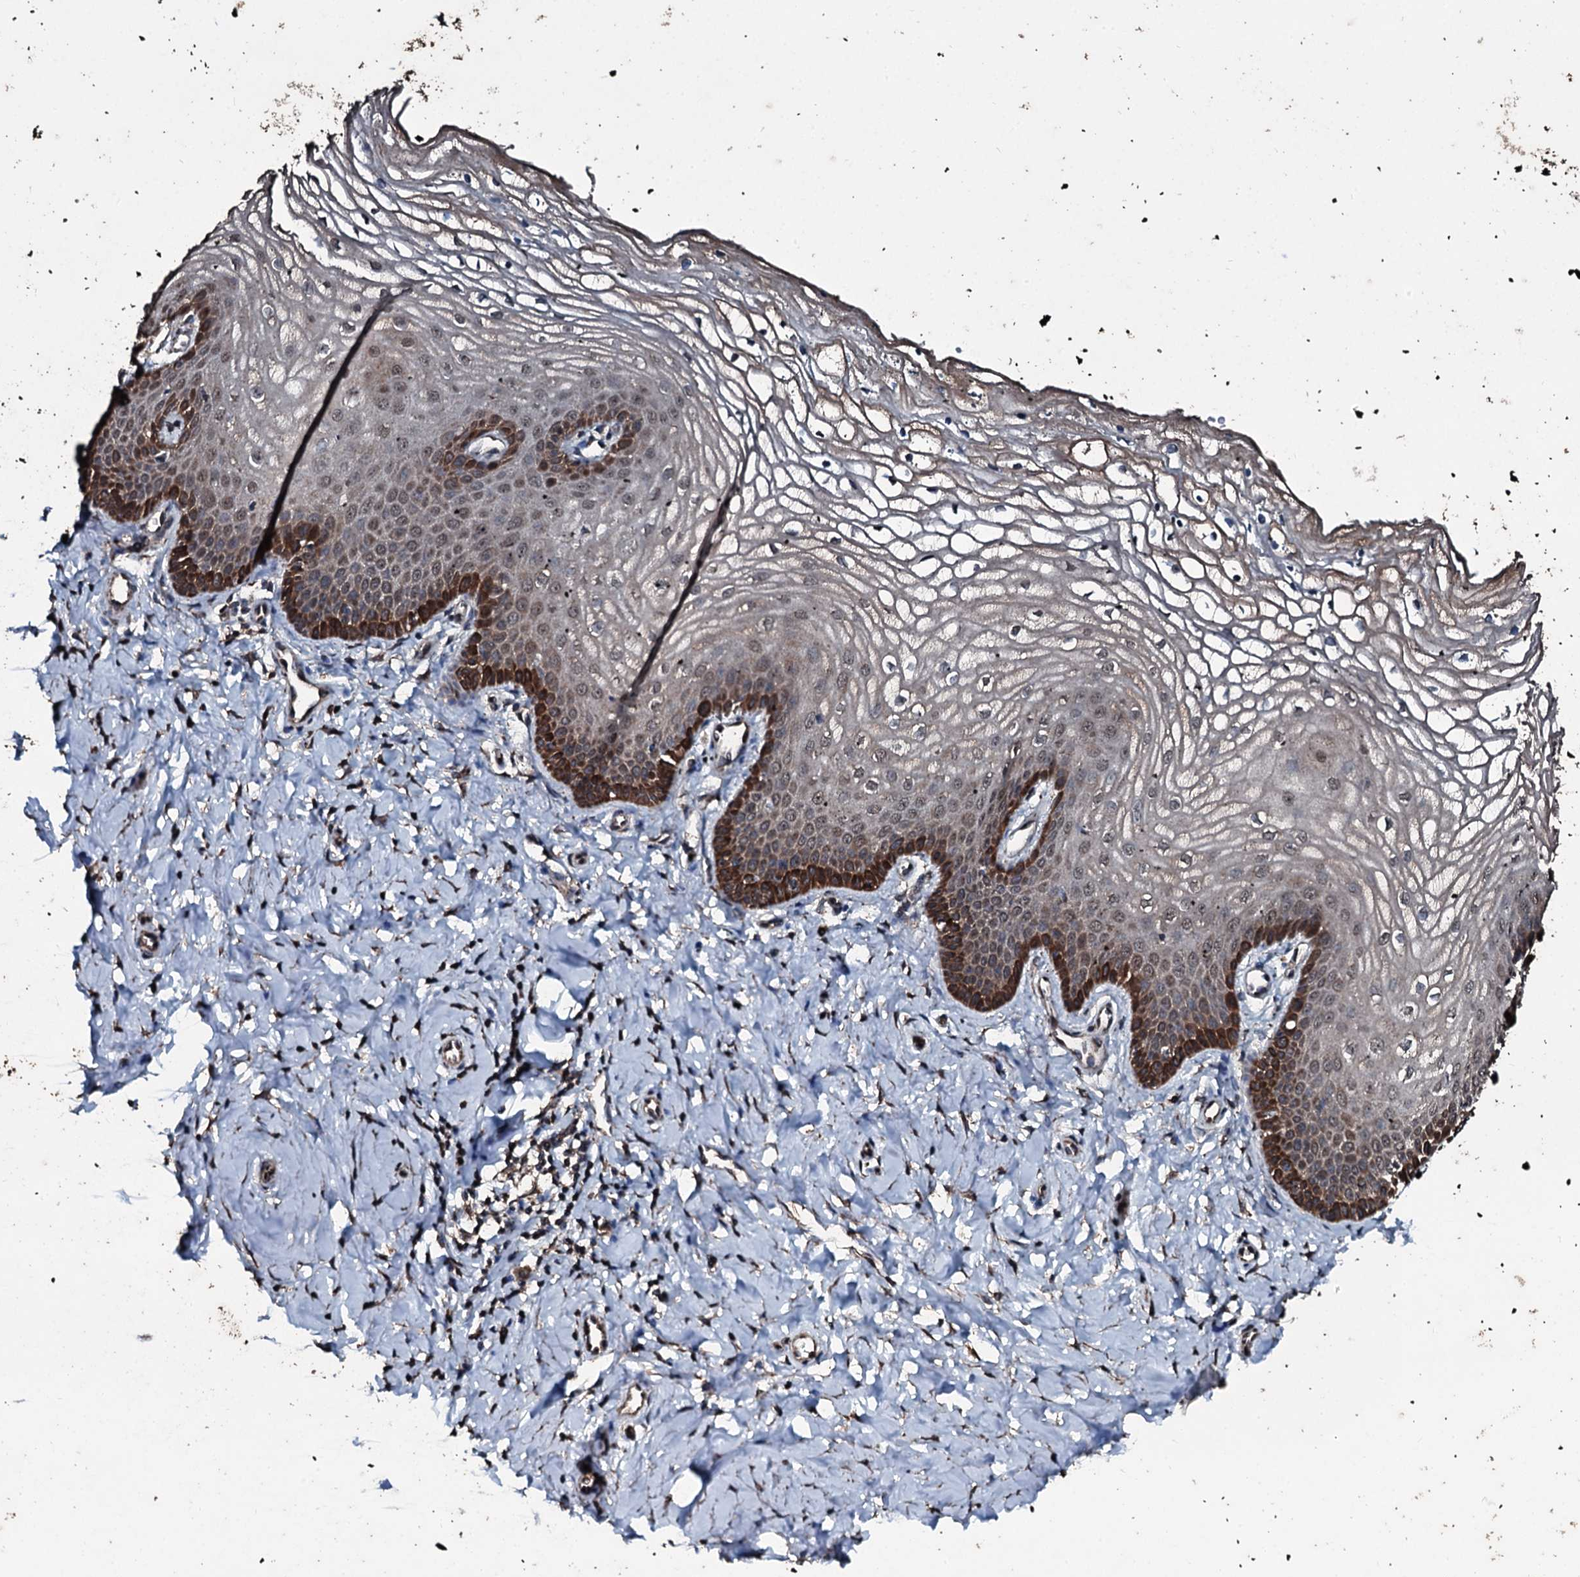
{"staining": {"intensity": "strong", "quantity": "<25%", "location": "cytoplasmic/membranous,nuclear"}, "tissue": "vagina", "cell_type": "Squamous epithelial cells", "image_type": "normal", "snomed": [{"axis": "morphology", "description": "Normal tissue, NOS"}, {"axis": "topography", "description": "Vagina"}], "caption": "Brown immunohistochemical staining in unremarkable human vagina reveals strong cytoplasmic/membranous,nuclear staining in about <25% of squamous epithelial cells. (DAB IHC with brightfield microscopy, high magnification).", "gene": "FAAP24", "patient": {"sex": "female", "age": 68}}